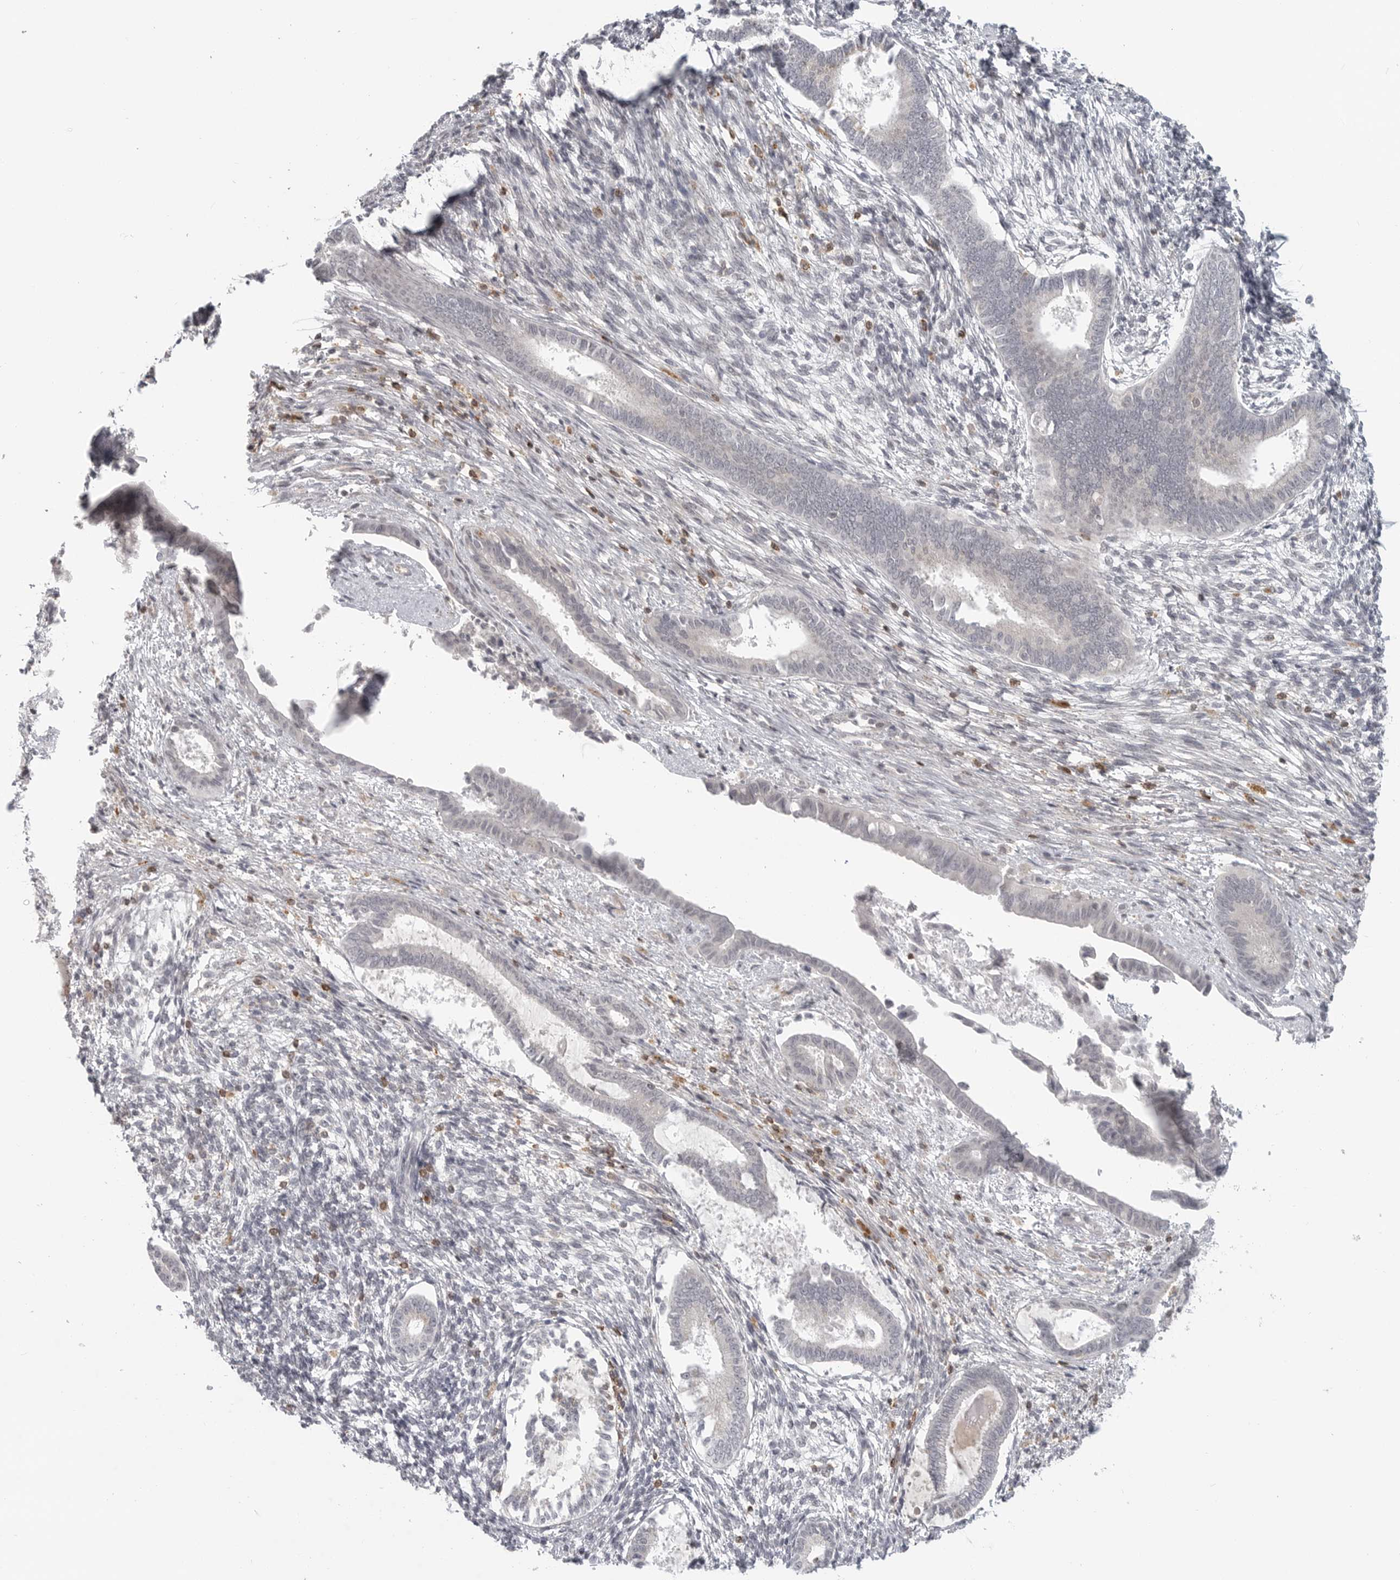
{"staining": {"intensity": "negative", "quantity": "none", "location": "none"}, "tissue": "endometrium", "cell_type": "Cells in endometrial stroma", "image_type": "normal", "snomed": [{"axis": "morphology", "description": "Normal tissue, NOS"}, {"axis": "topography", "description": "Endometrium"}], "caption": "The immunohistochemistry histopathology image has no significant staining in cells in endometrial stroma of endometrium.", "gene": "SH3KBP1", "patient": {"sex": "female", "age": 56}}